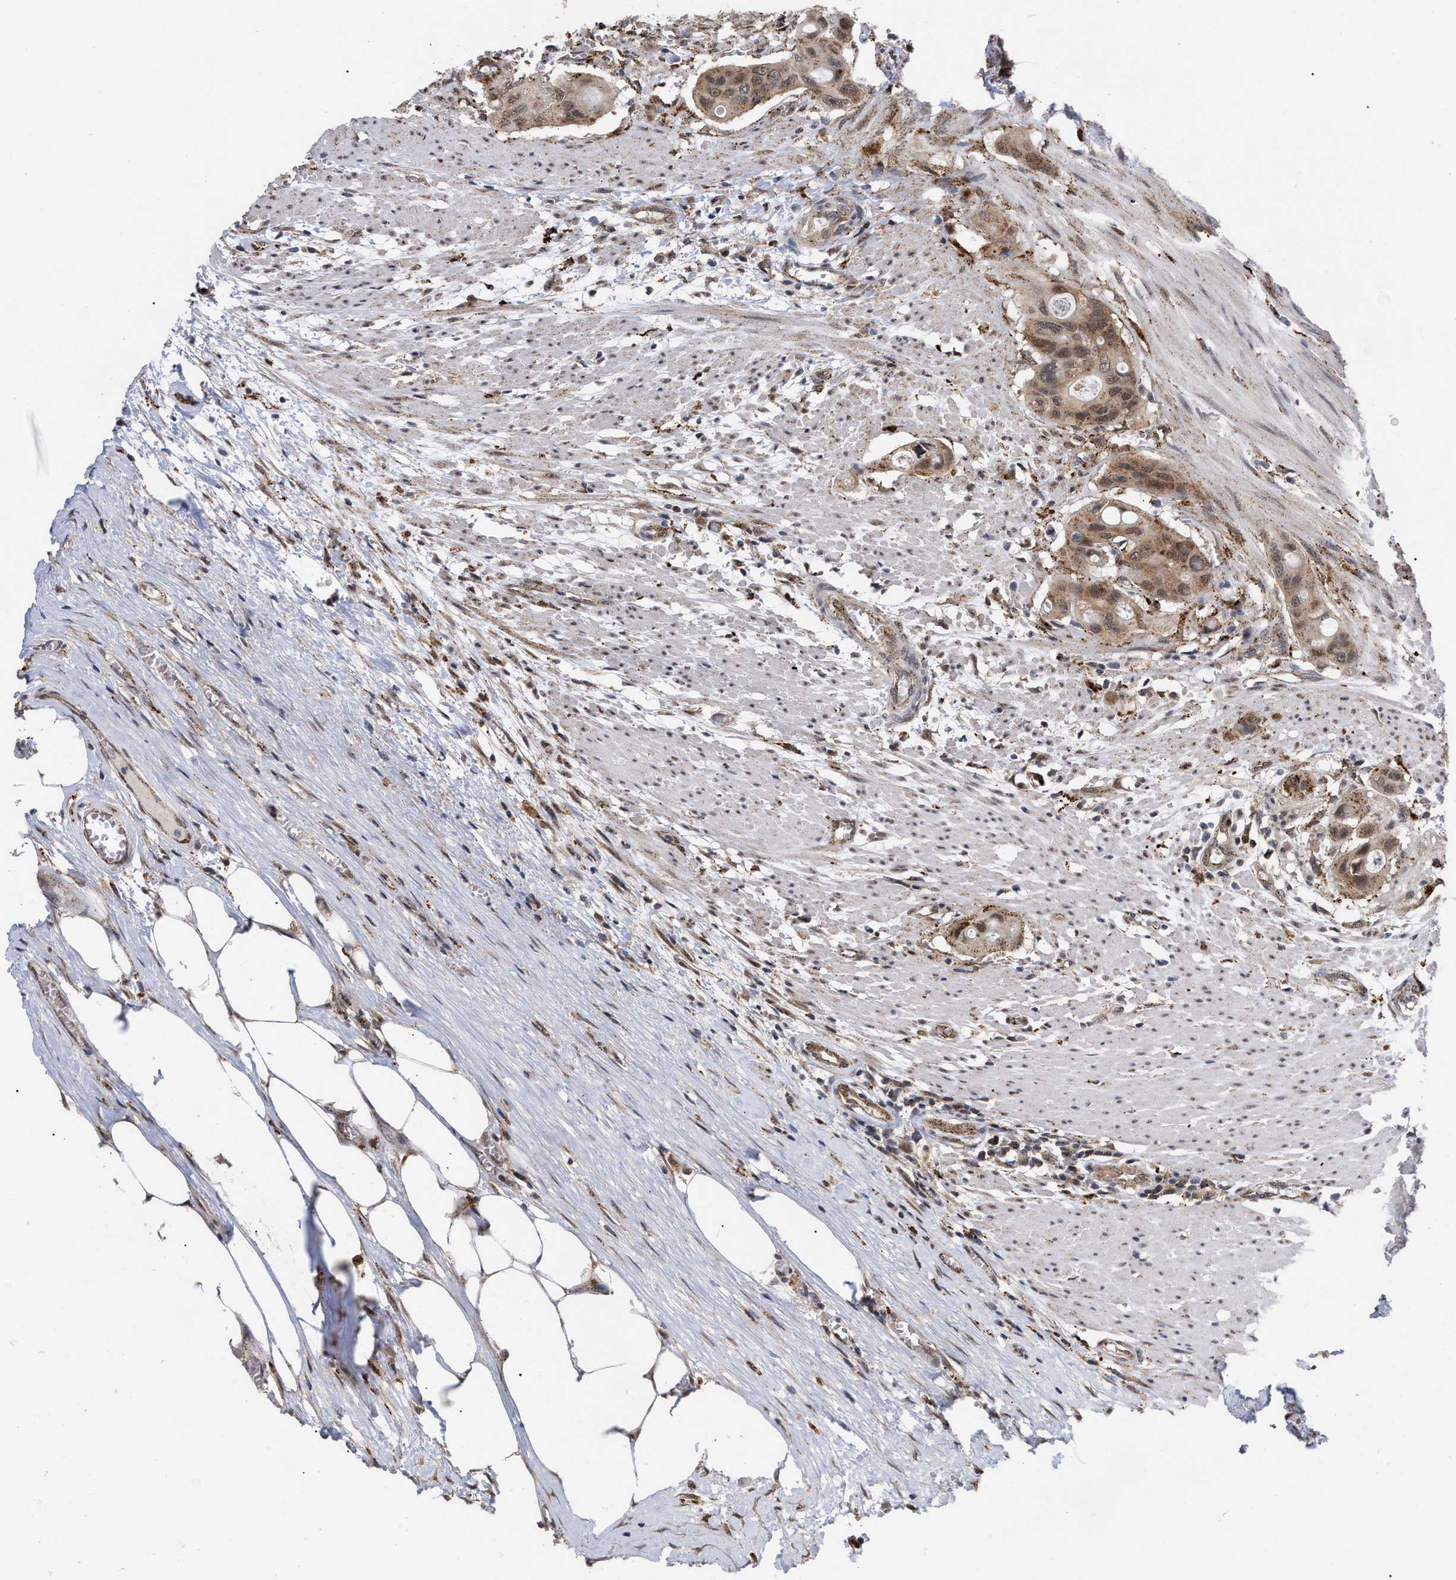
{"staining": {"intensity": "strong", "quantity": ">75%", "location": "cytoplasmic/membranous"}, "tissue": "colorectal cancer", "cell_type": "Tumor cells", "image_type": "cancer", "snomed": [{"axis": "morphology", "description": "Adenocarcinoma, NOS"}, {"axis": "topography", "description": "Colon"}], "caption": "Protein expression analysis of colorectal adenocarcinoma demonstrates strong cytoplasmic/membranous staining in approximately >75% of tumor cells.", "gene": "UPF1", "patient": {"sex": "female", "age": 57}}